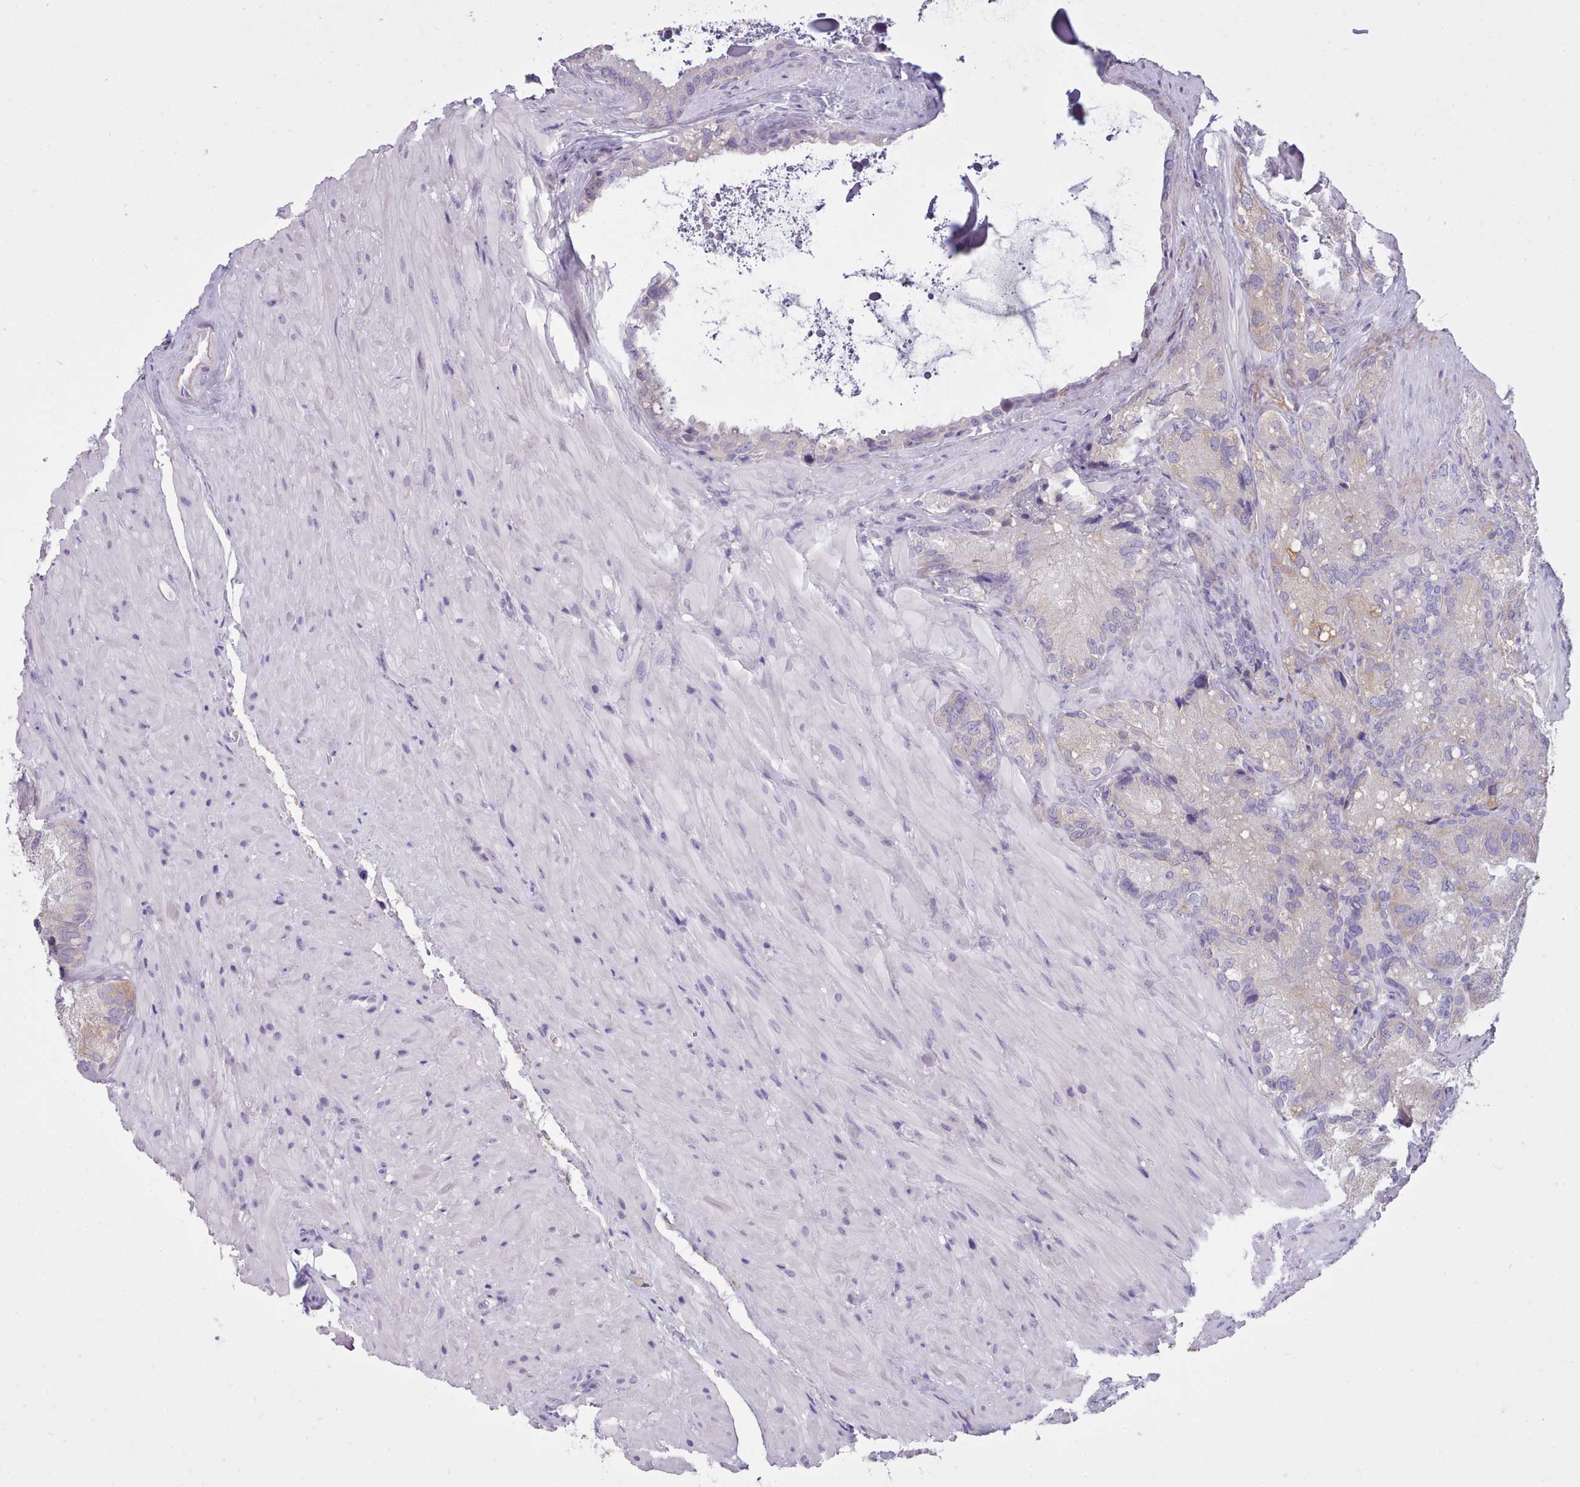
{"staining": {"intensity": "negative", "quantity": "none", "location": "none"}, "tissue": "seminal vesicle", "cell_type": "Glandular cells", "image_type": "normal", "snomed": [{"axis": "morphology", "description": "Normal tissue, NOS"}, {"axis": "topography", "description": "Seminal veicle"}], "caption": "This is a histopathology image of immunohistochemistry staining of normal seminal vesicle, which shows no positivity in glandular cells.", "gene": "CYP2A13", "patient": {"sex": "male", "age": 62}}